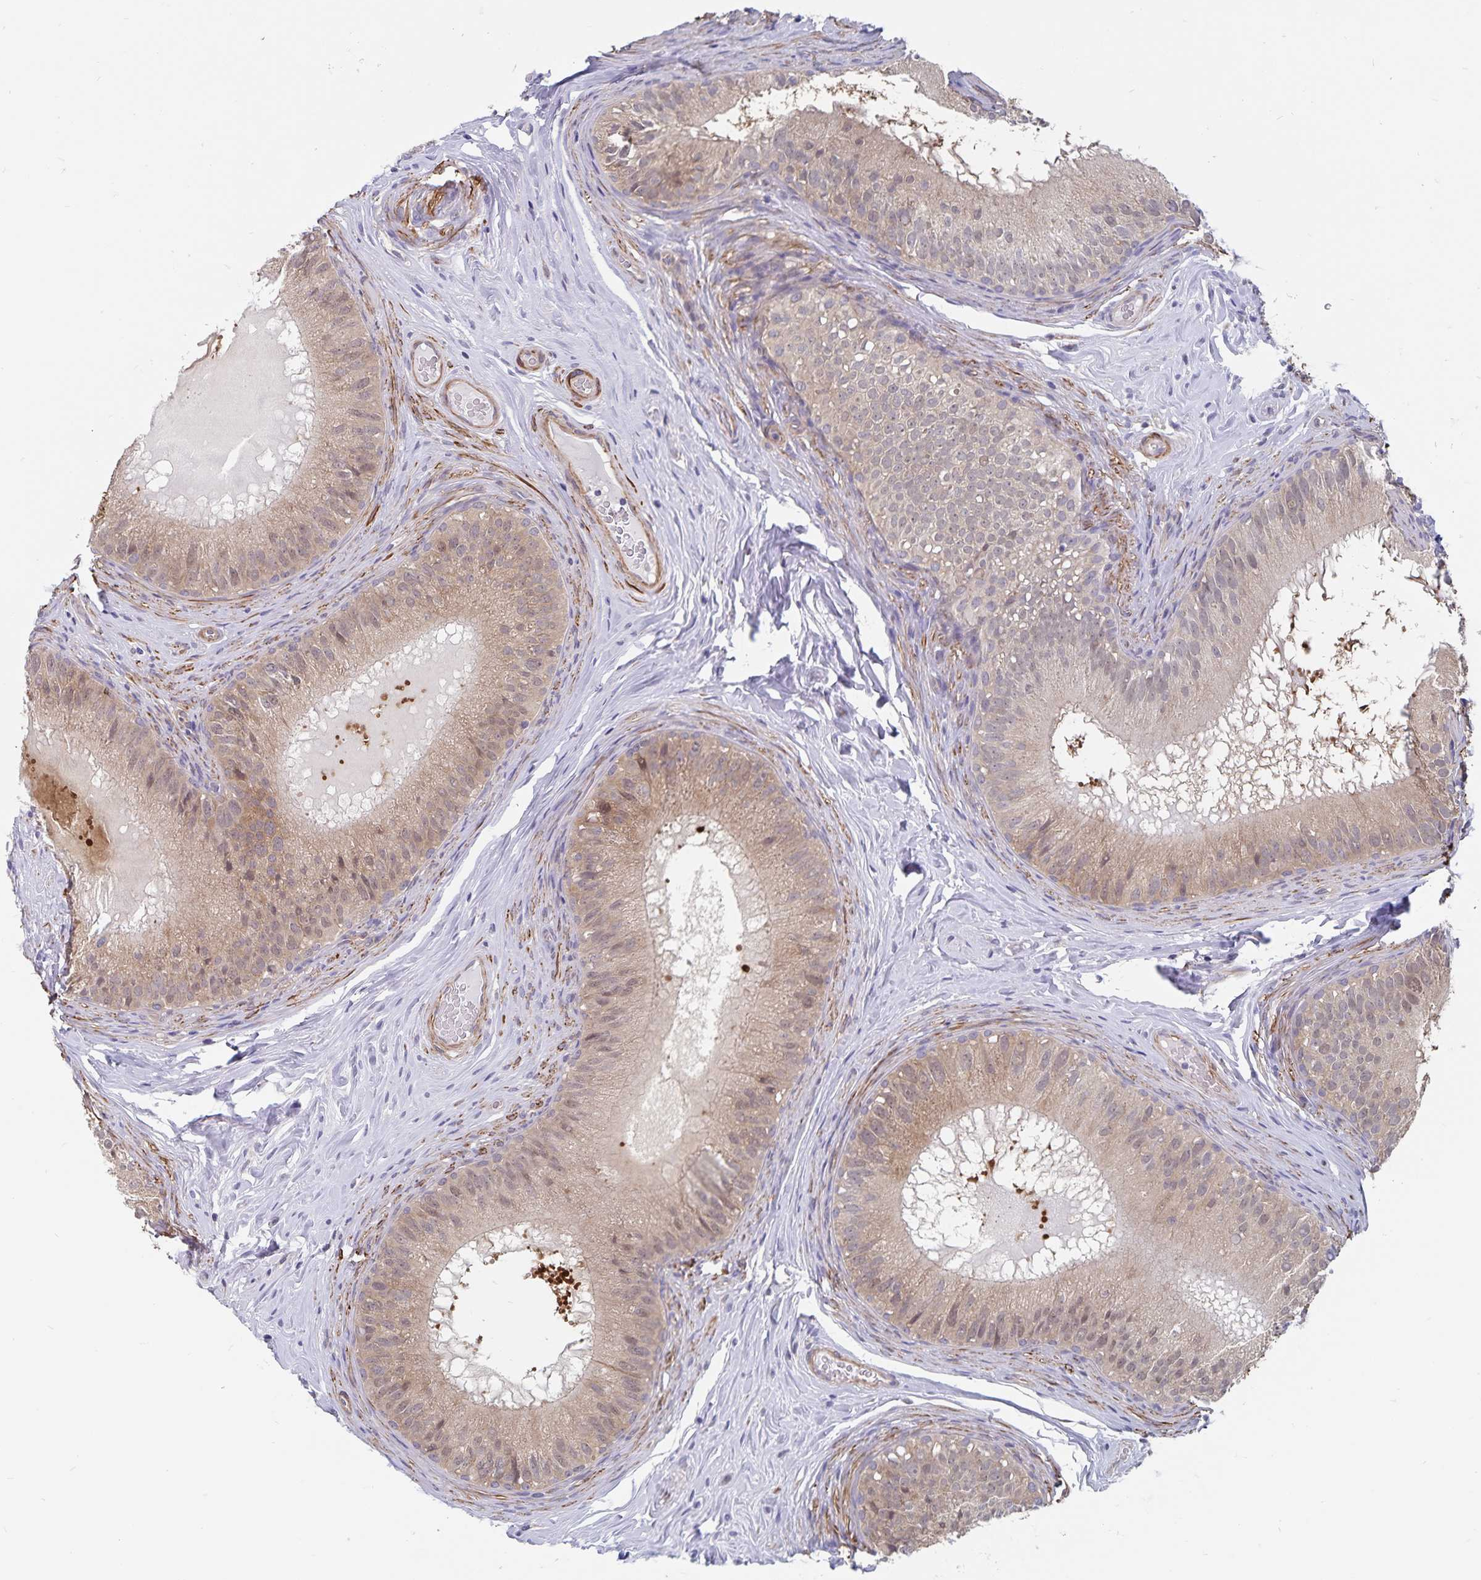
{"staining": {"intensity": "moderate", "quantity": "25%-75%", "location": "cytoplasmic/membranous"}, "tissue": "epididymis", "cell_type": "Glandular cells", "image_type": "normal", "snomed": [{"axis": "morphology", "description": "Normal tissue, NOS"}, {"axis": "topography", "description": "Epididymis"}], "caption": "Immunohistochemistry (DAB) staining of normal human epididymis exhibits moderate cytoplasmic/membranous protein staining in approximately 25%-75% of glandular cells.", "gene": "BAG6", "patient": {"sex": "male", "age": 34}}